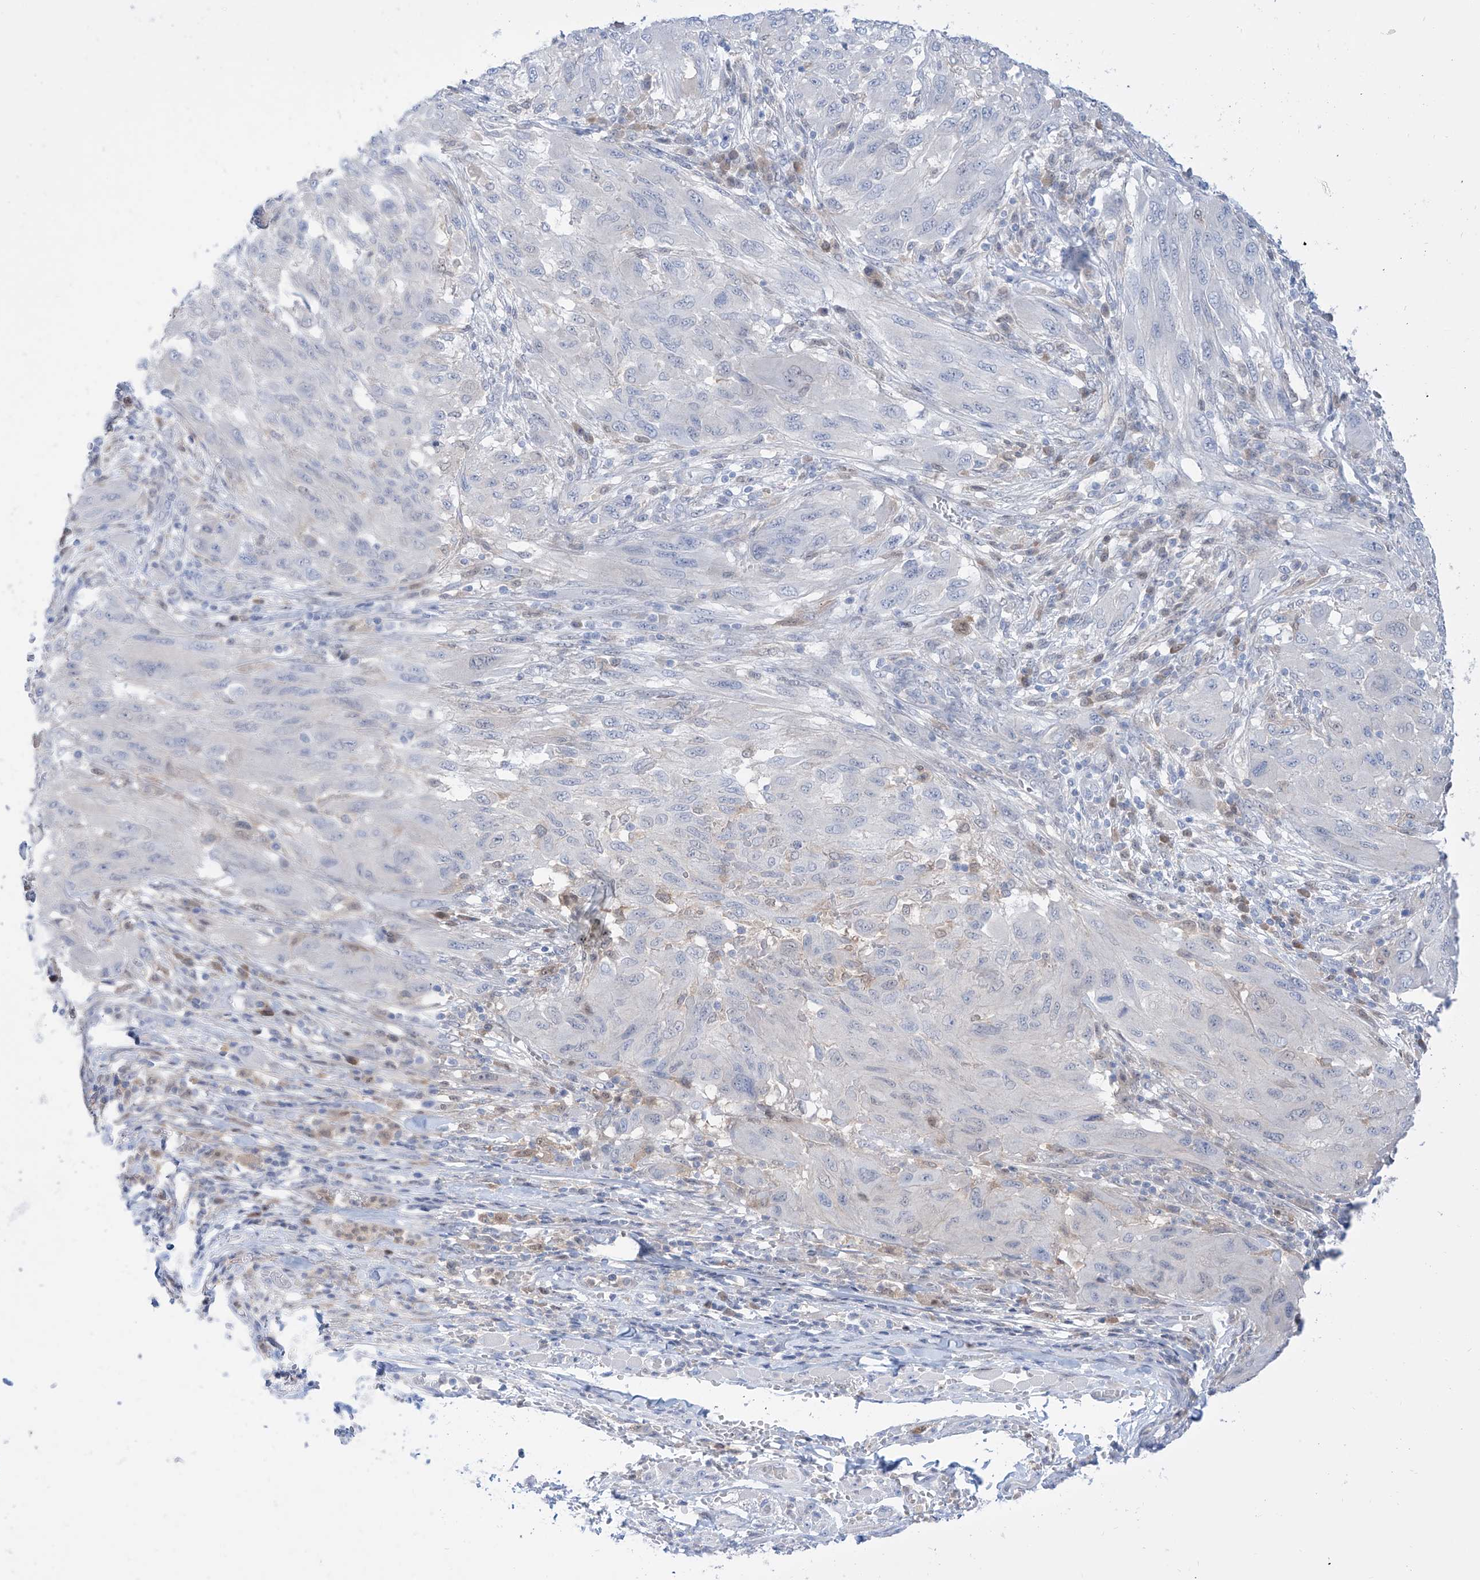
{"staining": {"intensity": "negative", "quantity": "none", "location": "none"}, "tissue": "melanoma", "cell_type": "Tumor cells", "image_type": "cancer", "snomed": [{"axis": "morphology", "description": "Malignant melanoma, NOS"}, {"axis": "topography", "description": "Skin"}], "caption": "The photomicrograph reveals no staining of tumor cells in melanoma.", "gene": "PDXK", "patient": {"sex": "female", "age": 91}}